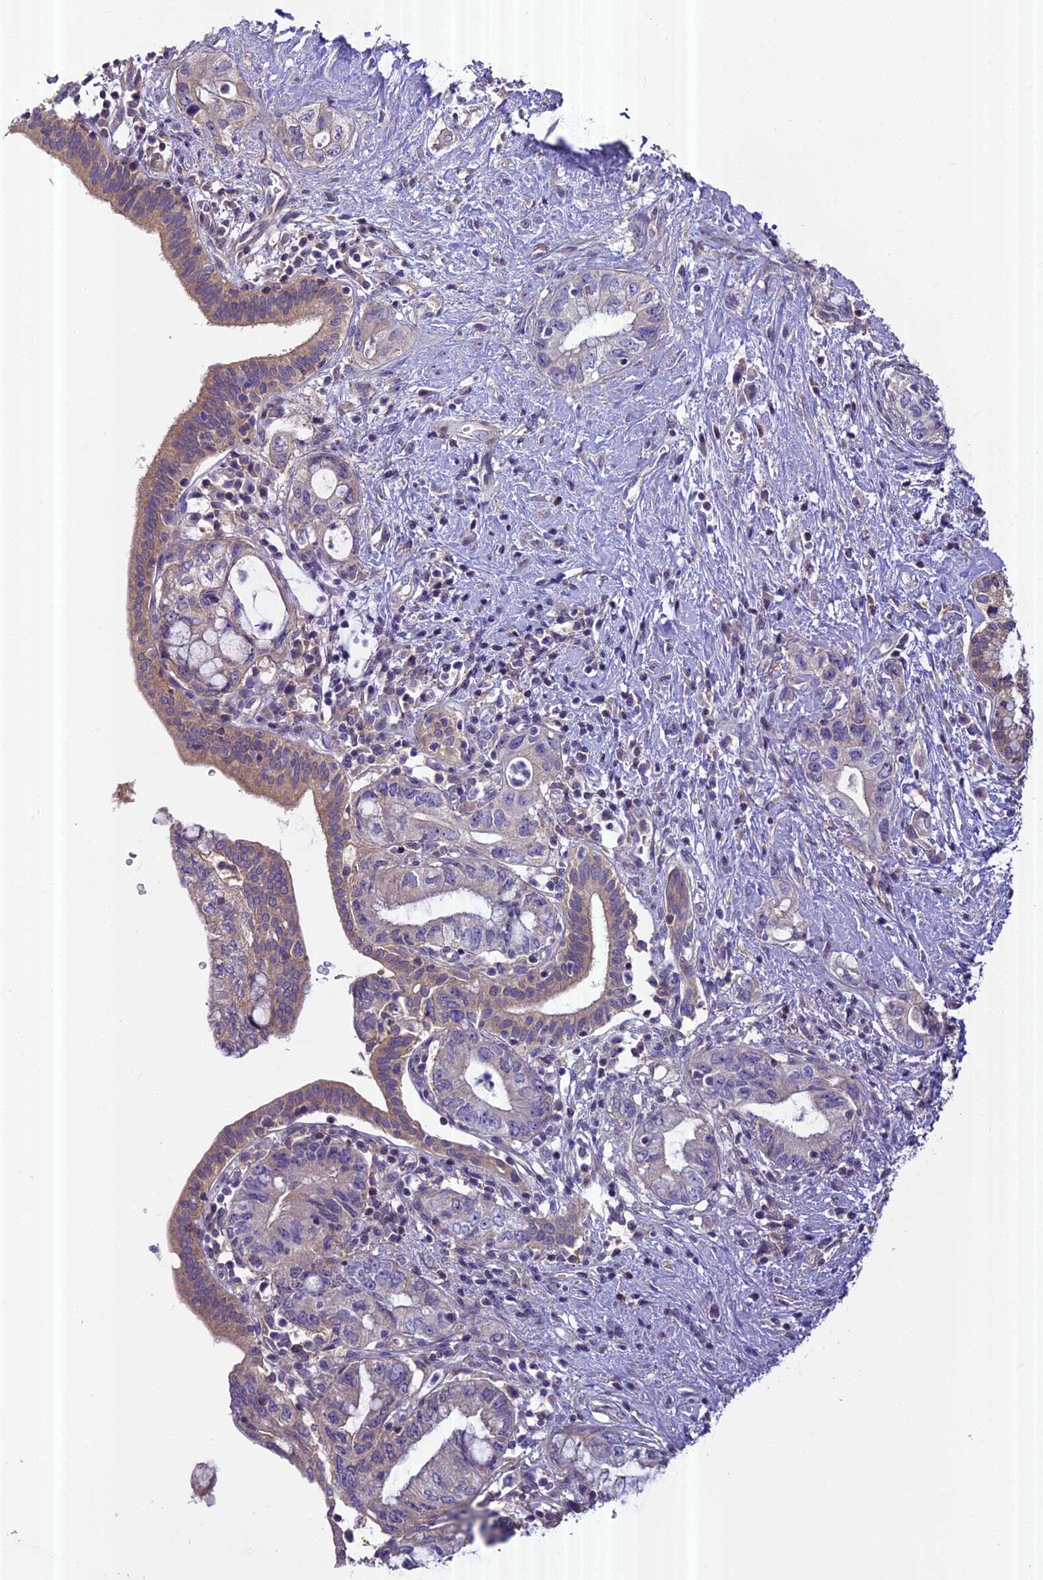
{"staining": {"intensity": "negative", "quantity": "none", "location": "none"}, "tissue": "pancreatic cancer", "cell_type": "Tumor cells", "image_type": "cancer", "snomed": [{"axis": "morphology", "description": "Adenocarcinoma, NOS"}, {"axis": "topography", "description": "Pancreas"}], "caption": "Tumor cells show no significant staining in pancreatic adenocarcinoma.", "gene": "FAM98C", "patient": {"sex": "female", "age": 73}}